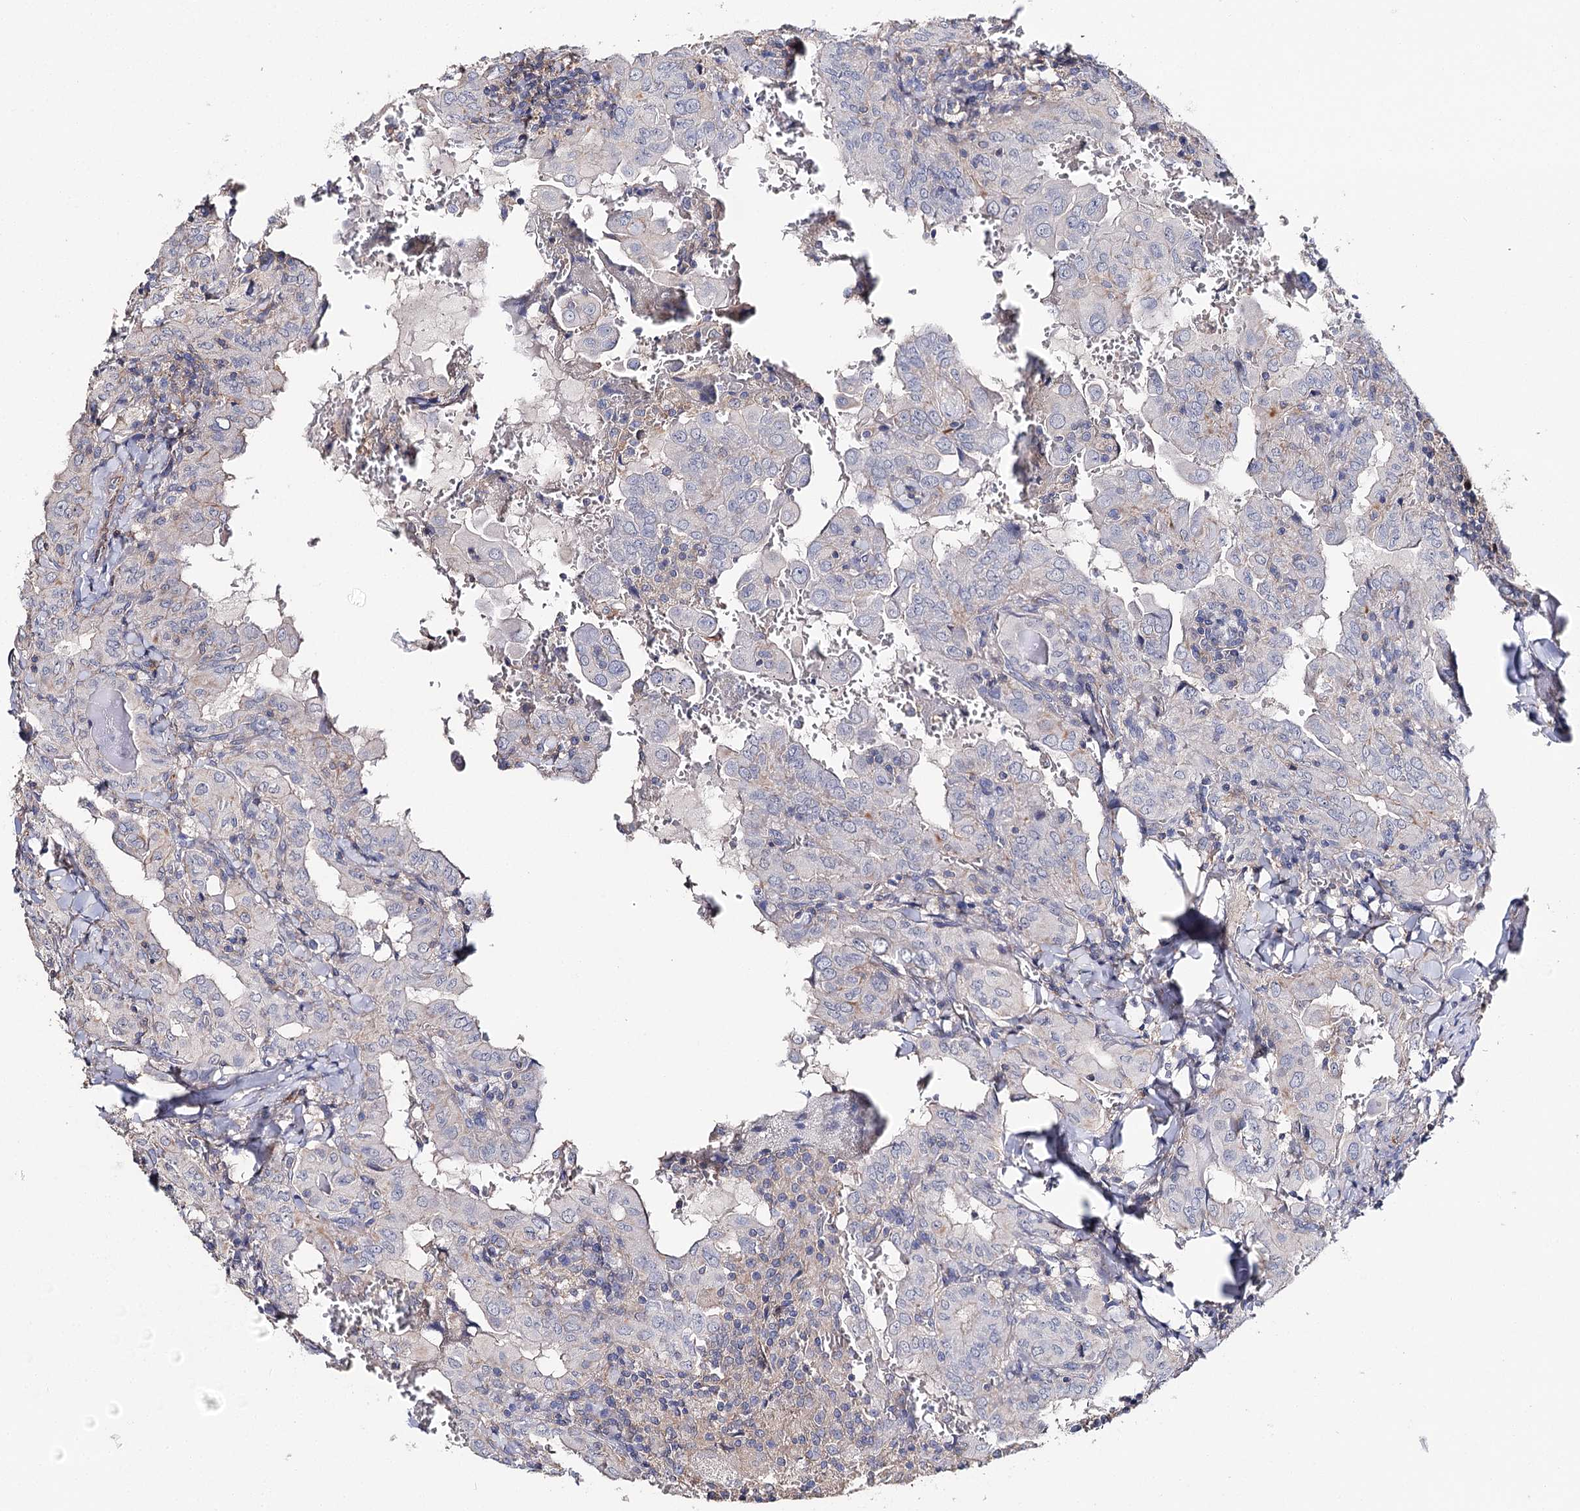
{"staining": {"intensity": "negative", "quantity": "none", "location": "none"}, "tissue": "thyroid cancer", "cell_type": "Tumor cells", "image_type": "cancer", "snomed": [{"axis": "morphology", "description": "Papillary adenocarcinoma, NOS"}, {"axis": "topography", "description": "Thyroid gland"}], "caption": "A high-resolution histopathology image shows immunohistochemistry staining of thyroid papillary adenocarcinoma, which demonstrates no significant staining in tumor cells.", "gene": "EPYC", "patient": {"sex": "female", "age": 72}}